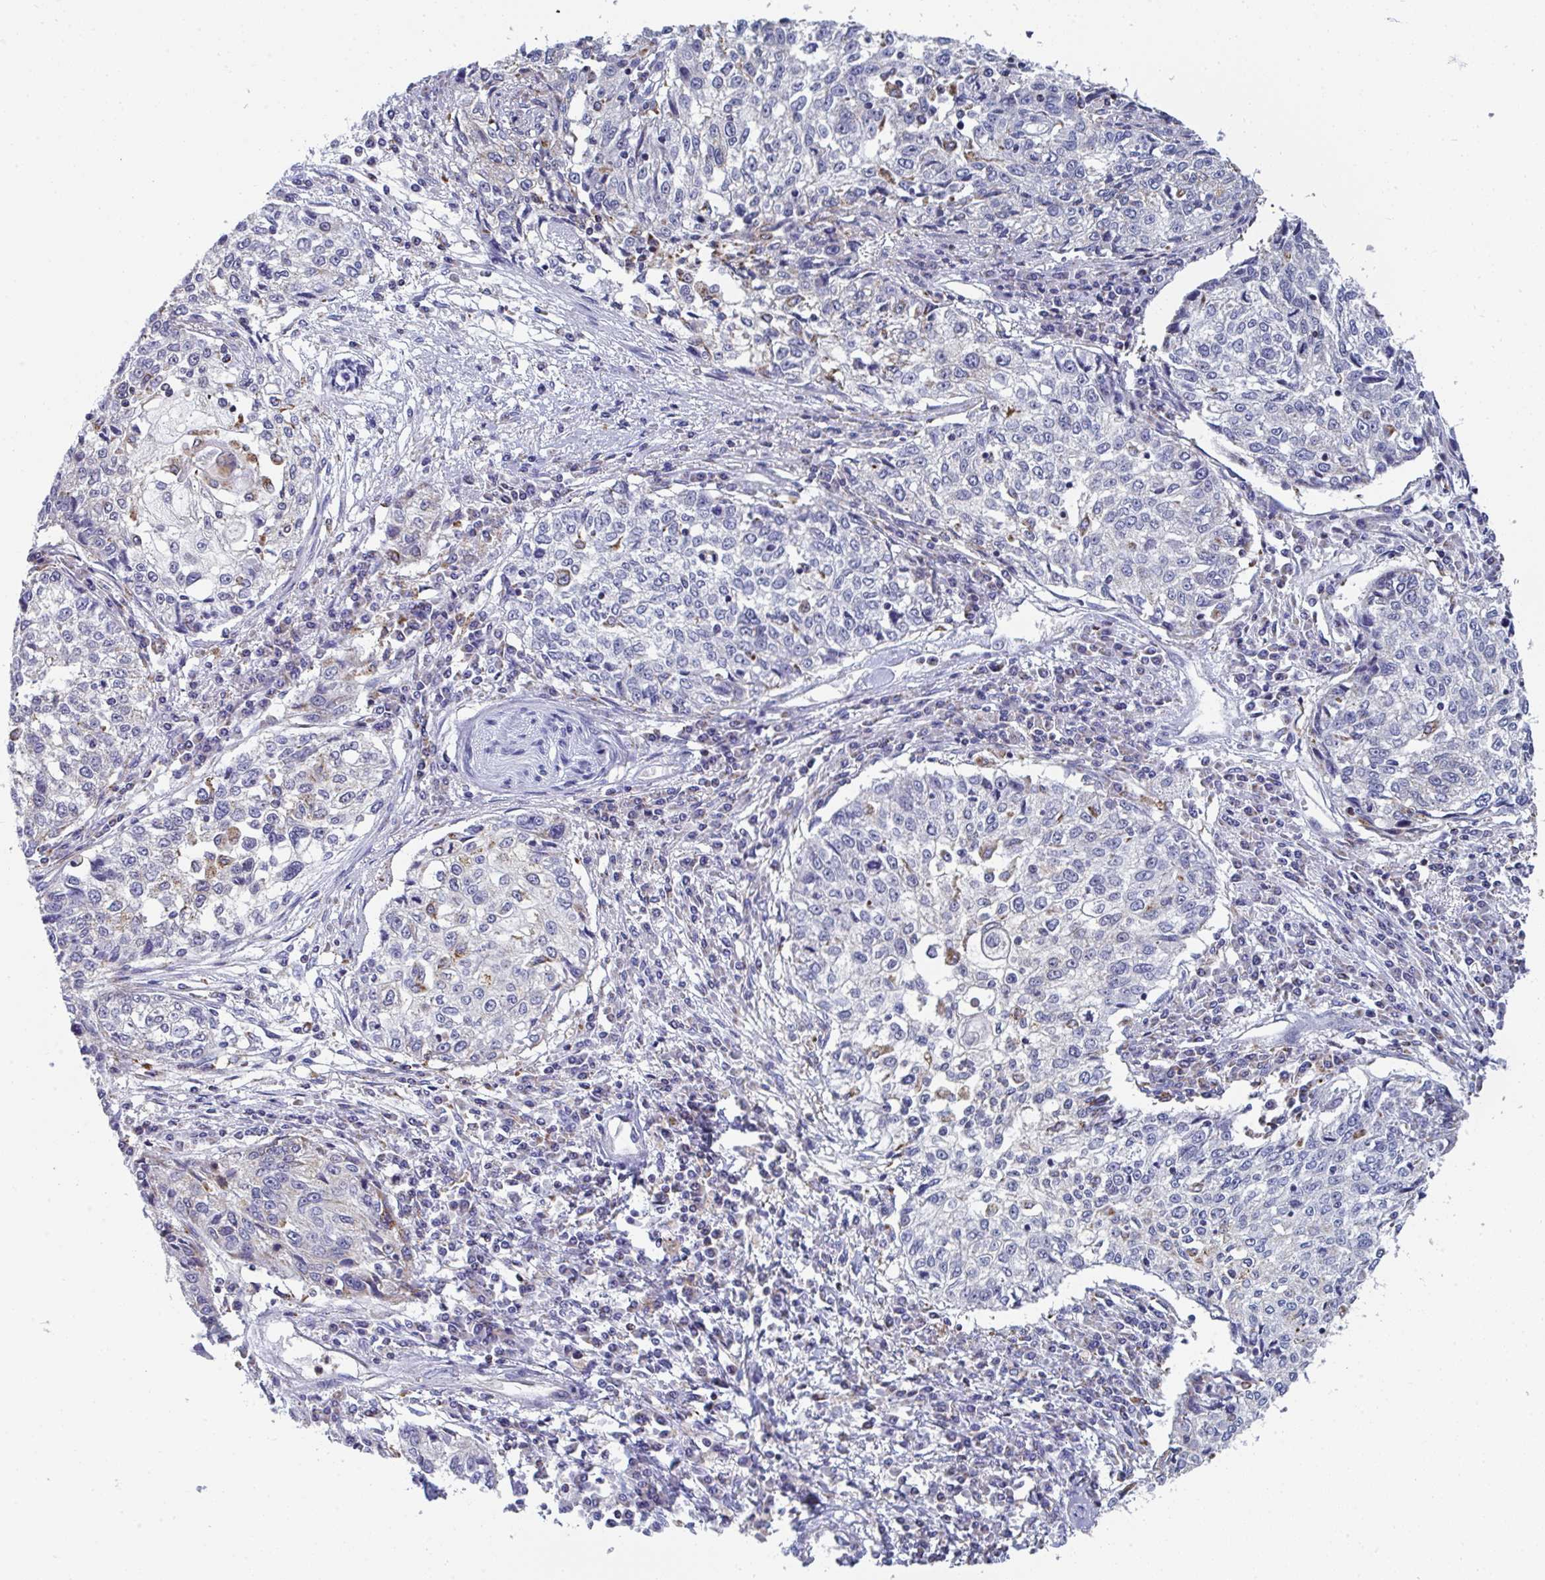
{"staining": {"intensity": "moderate", "quantity": "<25%", "location": "cytoplasmic/membranous"}, "tissue": "cervical cancer", "cell_type": "Tumor cells", "image_type": "cancer", "snomed": [{"axis": "morphology", "description": "Squamous cell carcinoma, NOS"}, {"axis": "topography", "description": "Cervix"}], "caption": "Brown immunohistochemical staining in squamous cell carcinoma (cervical) demonstrates moderate cytoplasmic/membranous expression in about <25% of tumor cells. Using DAB (brown) and hematoxylin (blue) stains, captured at high magnification using brightfield microscopy.", "gene": "MGAM2", "patient": {"sex": "female", "age": 57}}